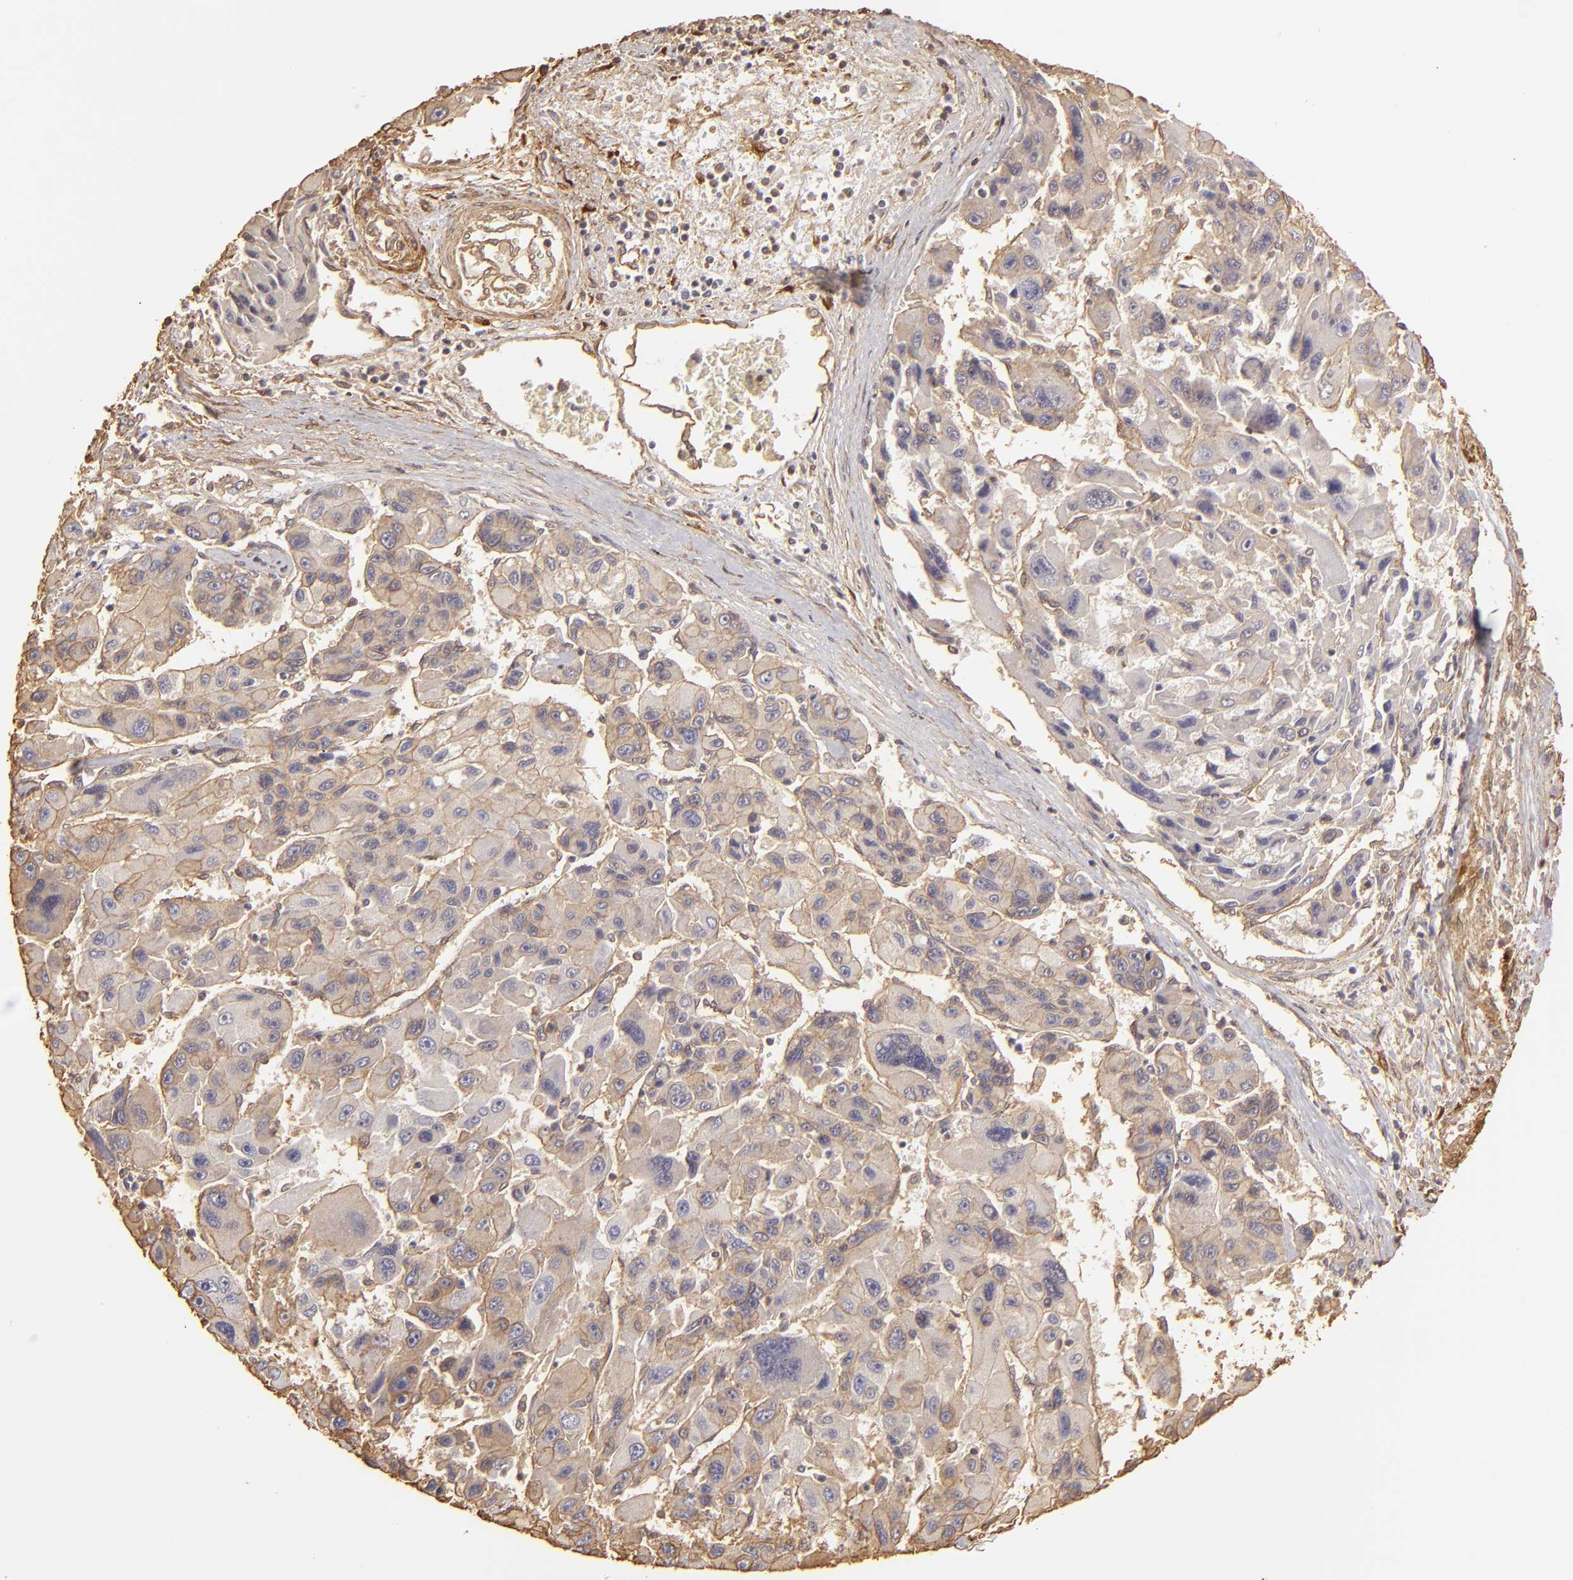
{"staining": {"intensity": "weak", "quantity": ">75%", "location": "cytoplasmic/membranous"}, "tissue": "liver cancer", "cell_type": "Tumor cells", "image_type": "cancer", "snomed": [{"axis": "morphology", "description": "Carcinoma, Hepatocellular, NOS"}, {"axis": "topography", "description": "Liver"}], "caption": "There is low levels of weak cytoplasmic/membranous expression in tumor cells of hepatocellular carcinoma (liver), as demonstrated by immunohistochemical staining (brown color).", "gene": "HSPB6", "patient": {"sex": "male", "age": 64}}